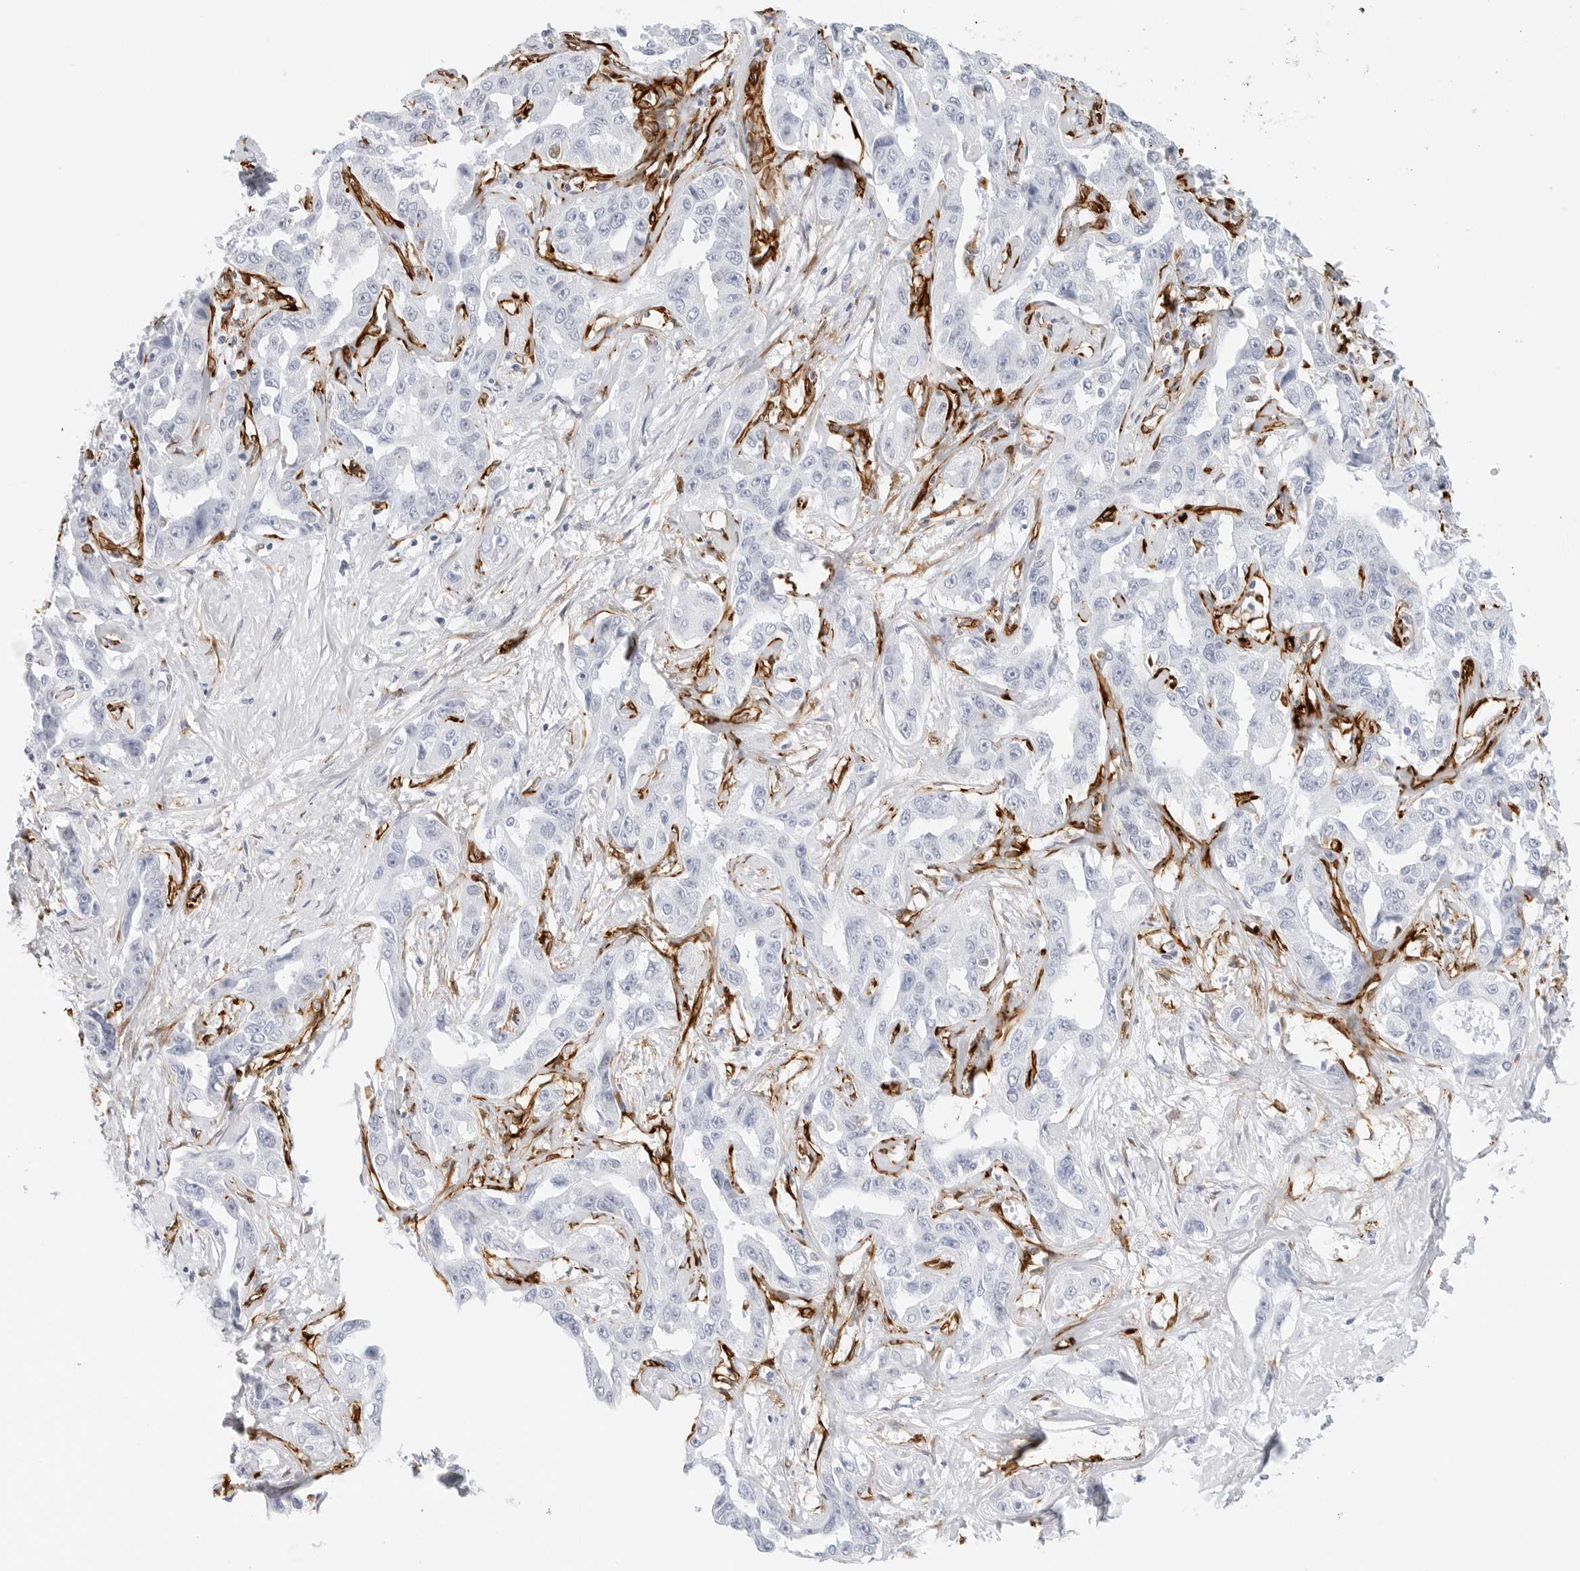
{"staining": {"intensity": "negative", "quantity": "none", "location": "none"}, "tissue": "liver cancer", "cell_type": "Tumor cells", "image_type": "cancer", "snomed": [{"axis": "morphology", "description": "Cholangiocarcinoma"}, {"axis": "topography", "description": "Liver"}], "caption": "Histopathology image shows no significant protein positivity in tumor cells of liver cholangiocarcinoma.", "gene": "NES", "patient": {"sex": "male", "age": 59}}